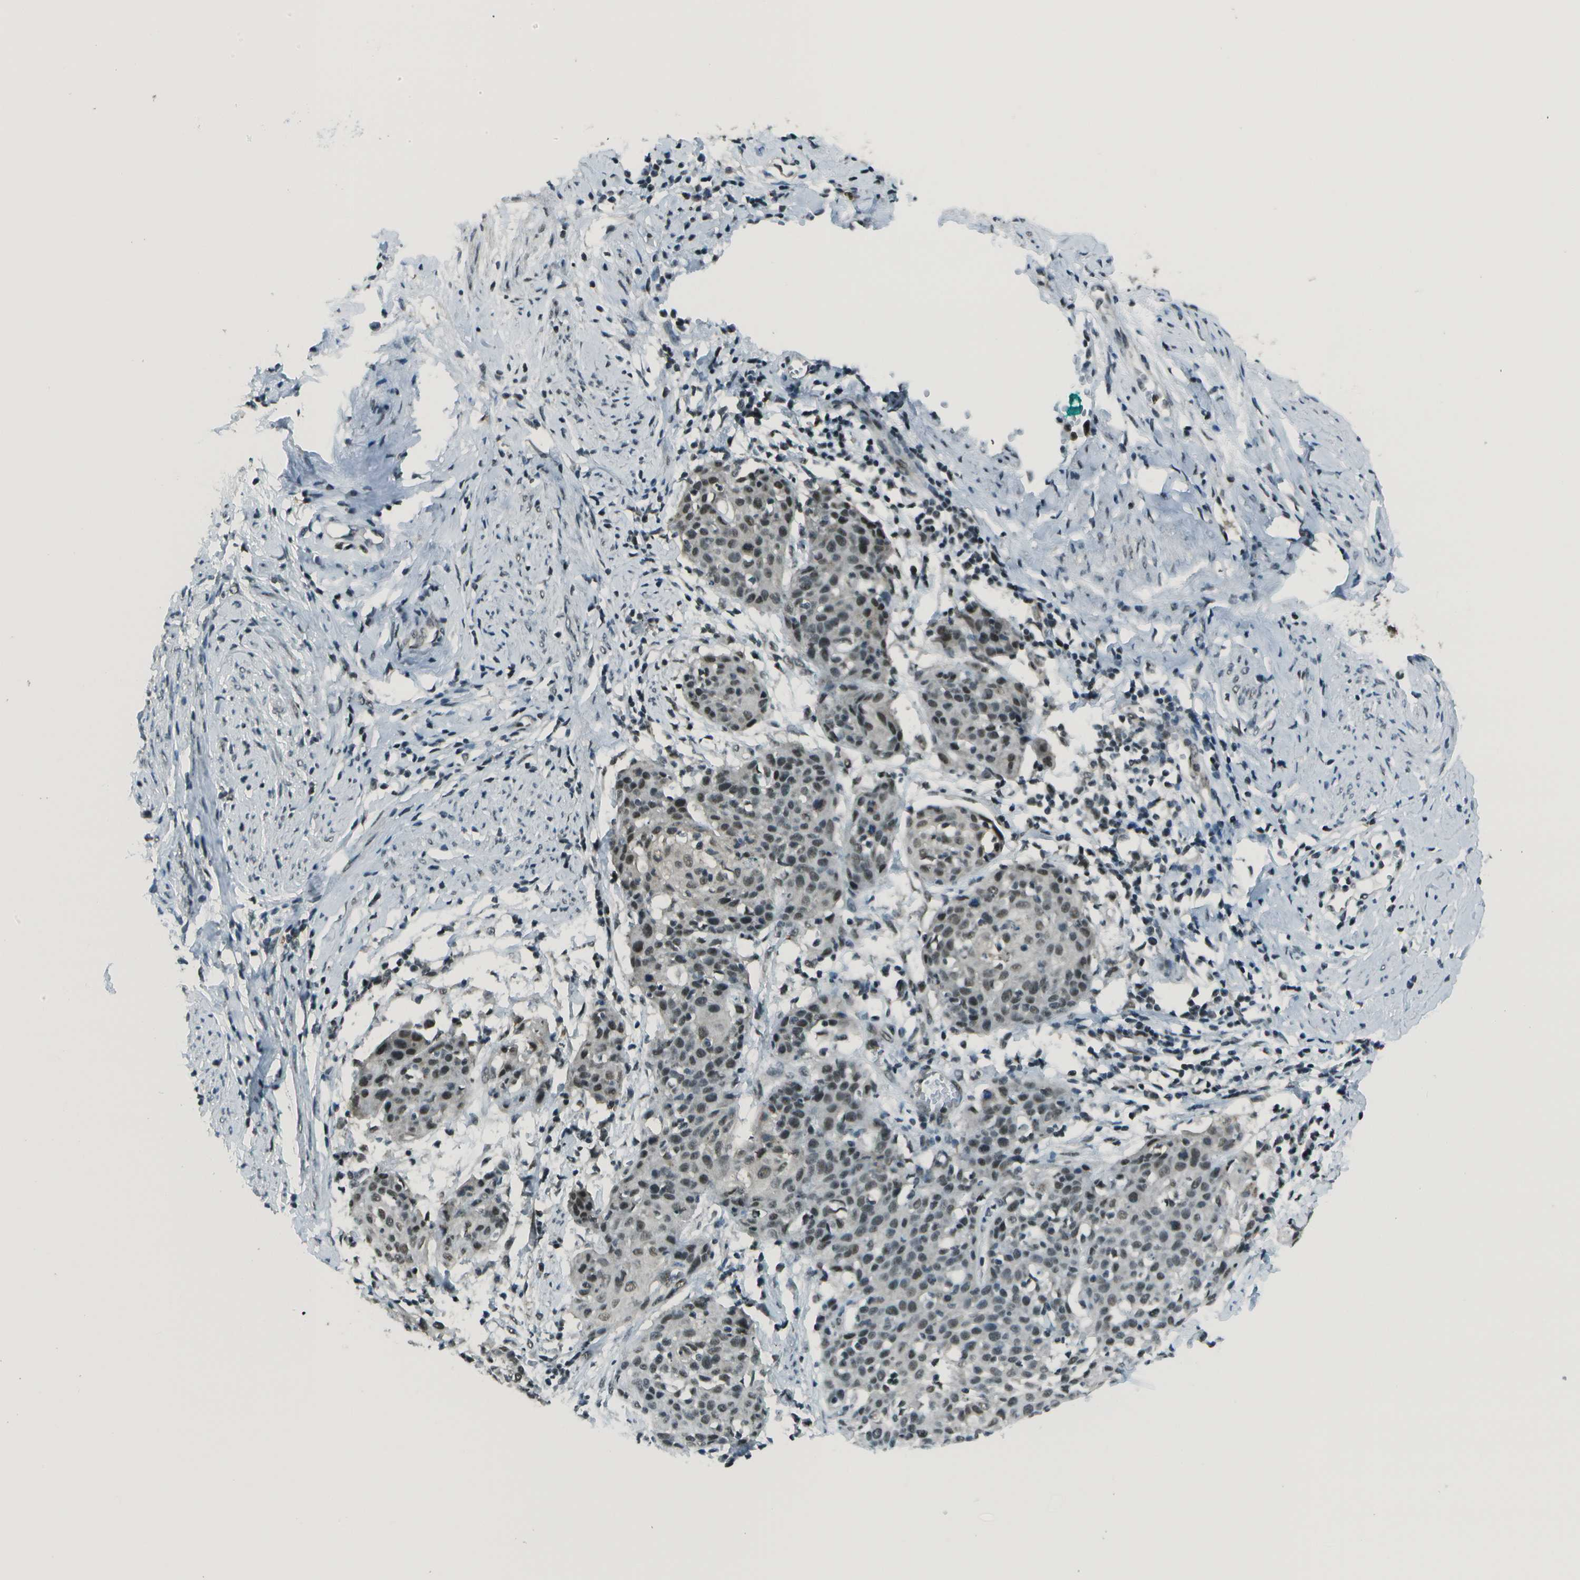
{"staining": {"intensity": "weak", "quantity": "25%-75%", "location": "nuclear"}, "tissue": "cervical cancer", "cell_type": "Tumor cells", "image_type": "cancer", "snomed": [{"axis": "morphology", "description": "Squamous cell carcinoma, NOS"}, {"axis": "topography", "description": "Cervix"}], "caption": "DAB immunohistochemical staining of human cervical squamous cell carcinoma demonstrates weak nuclear protein staining in about 25%-75% of tumor cells.", "gene": "DEPDC1", "patient": {"sex": "female", "age": 38}}